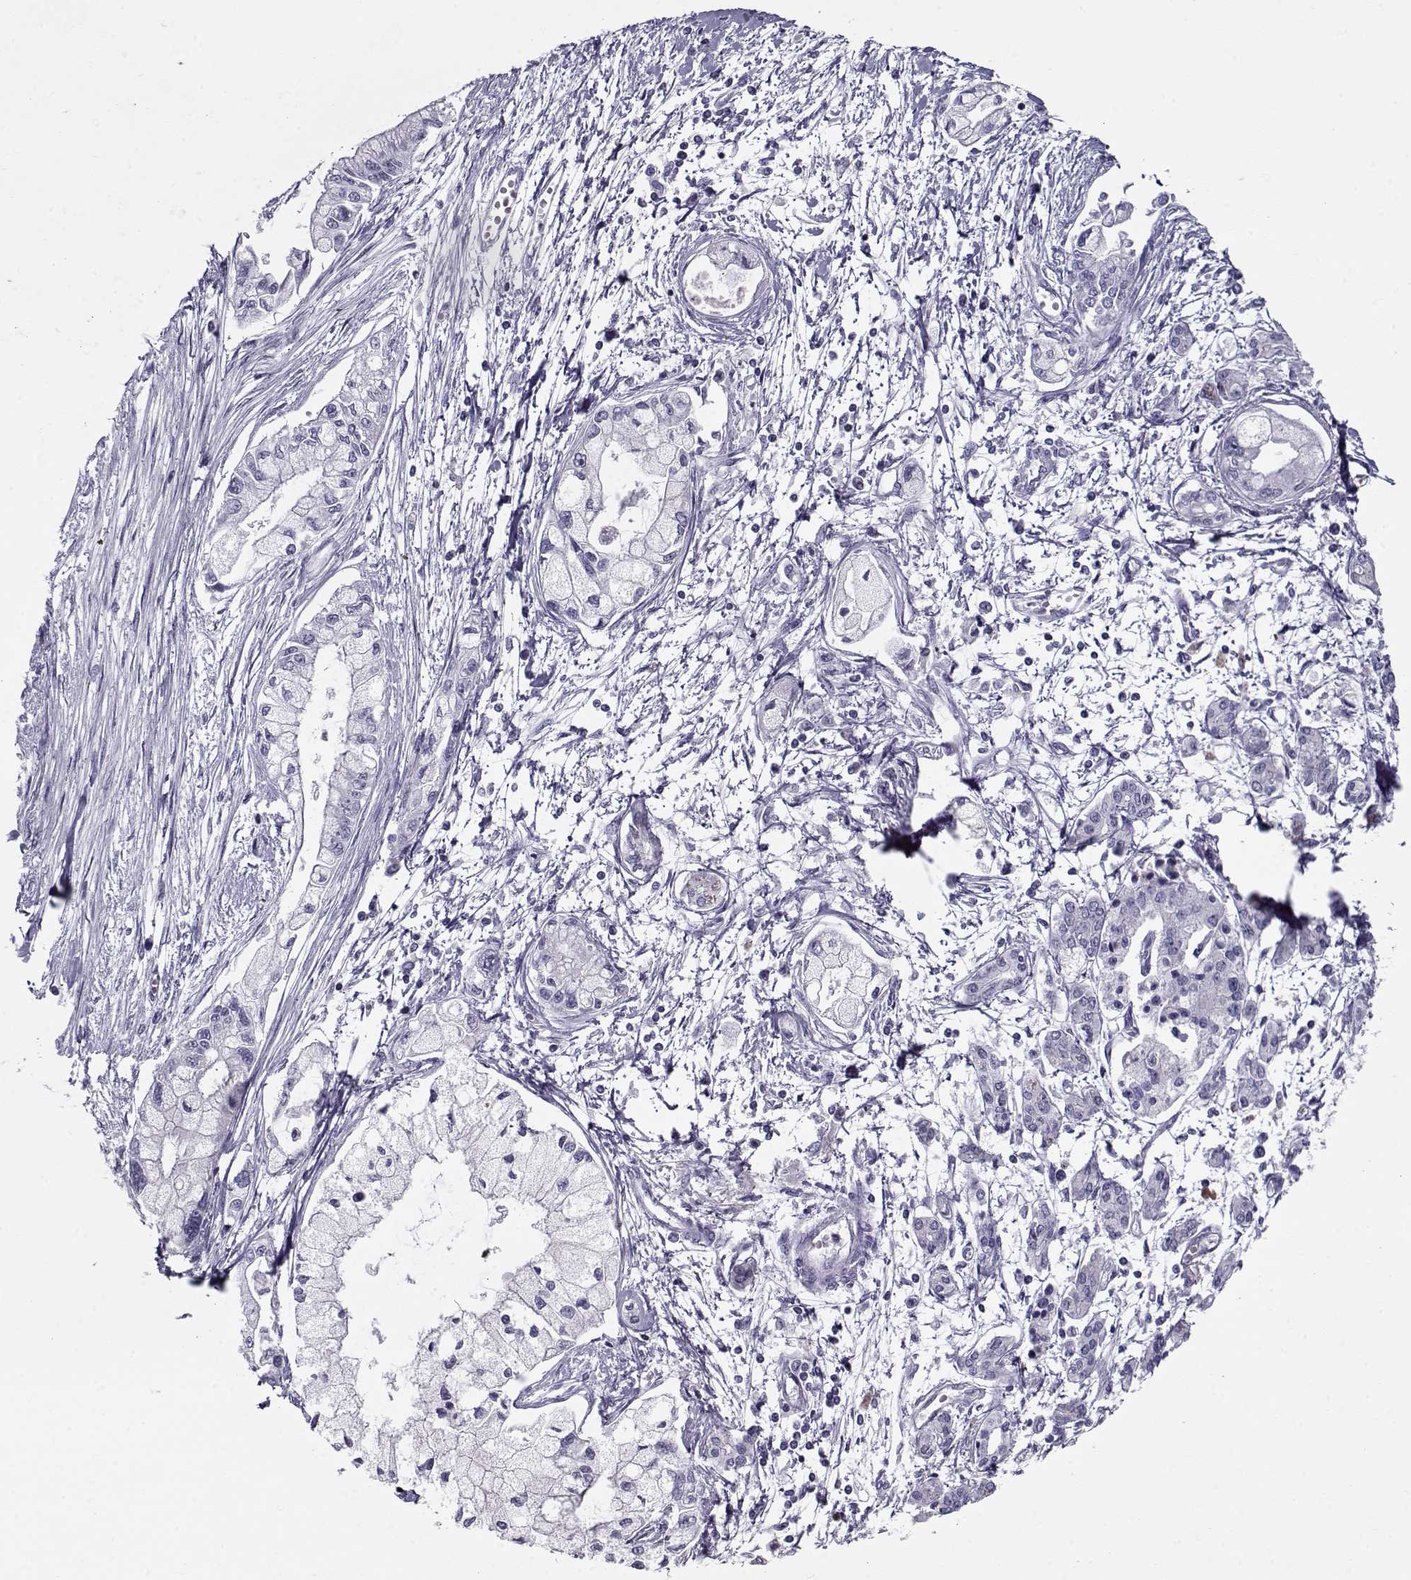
{"staining": {"intensity": "negative", "quantity": "none", "location": "none"}, "tissue": "pancreatic cancer", "cell_type": "Tumor cells", "image_type": "cancer", "snomed": [{"axis": "morphology", "description": "Adenocarcinoma, NOS"}, {"axis": "topography", "description": "Pancreas"}], "caption": "Human pancreatic adenocarcinoma stained for a protein using immunohistochemistry reveals no staining in tumor cells.", "gene": "PP2D1", "patient": {"sex": "male", "age": 54}}